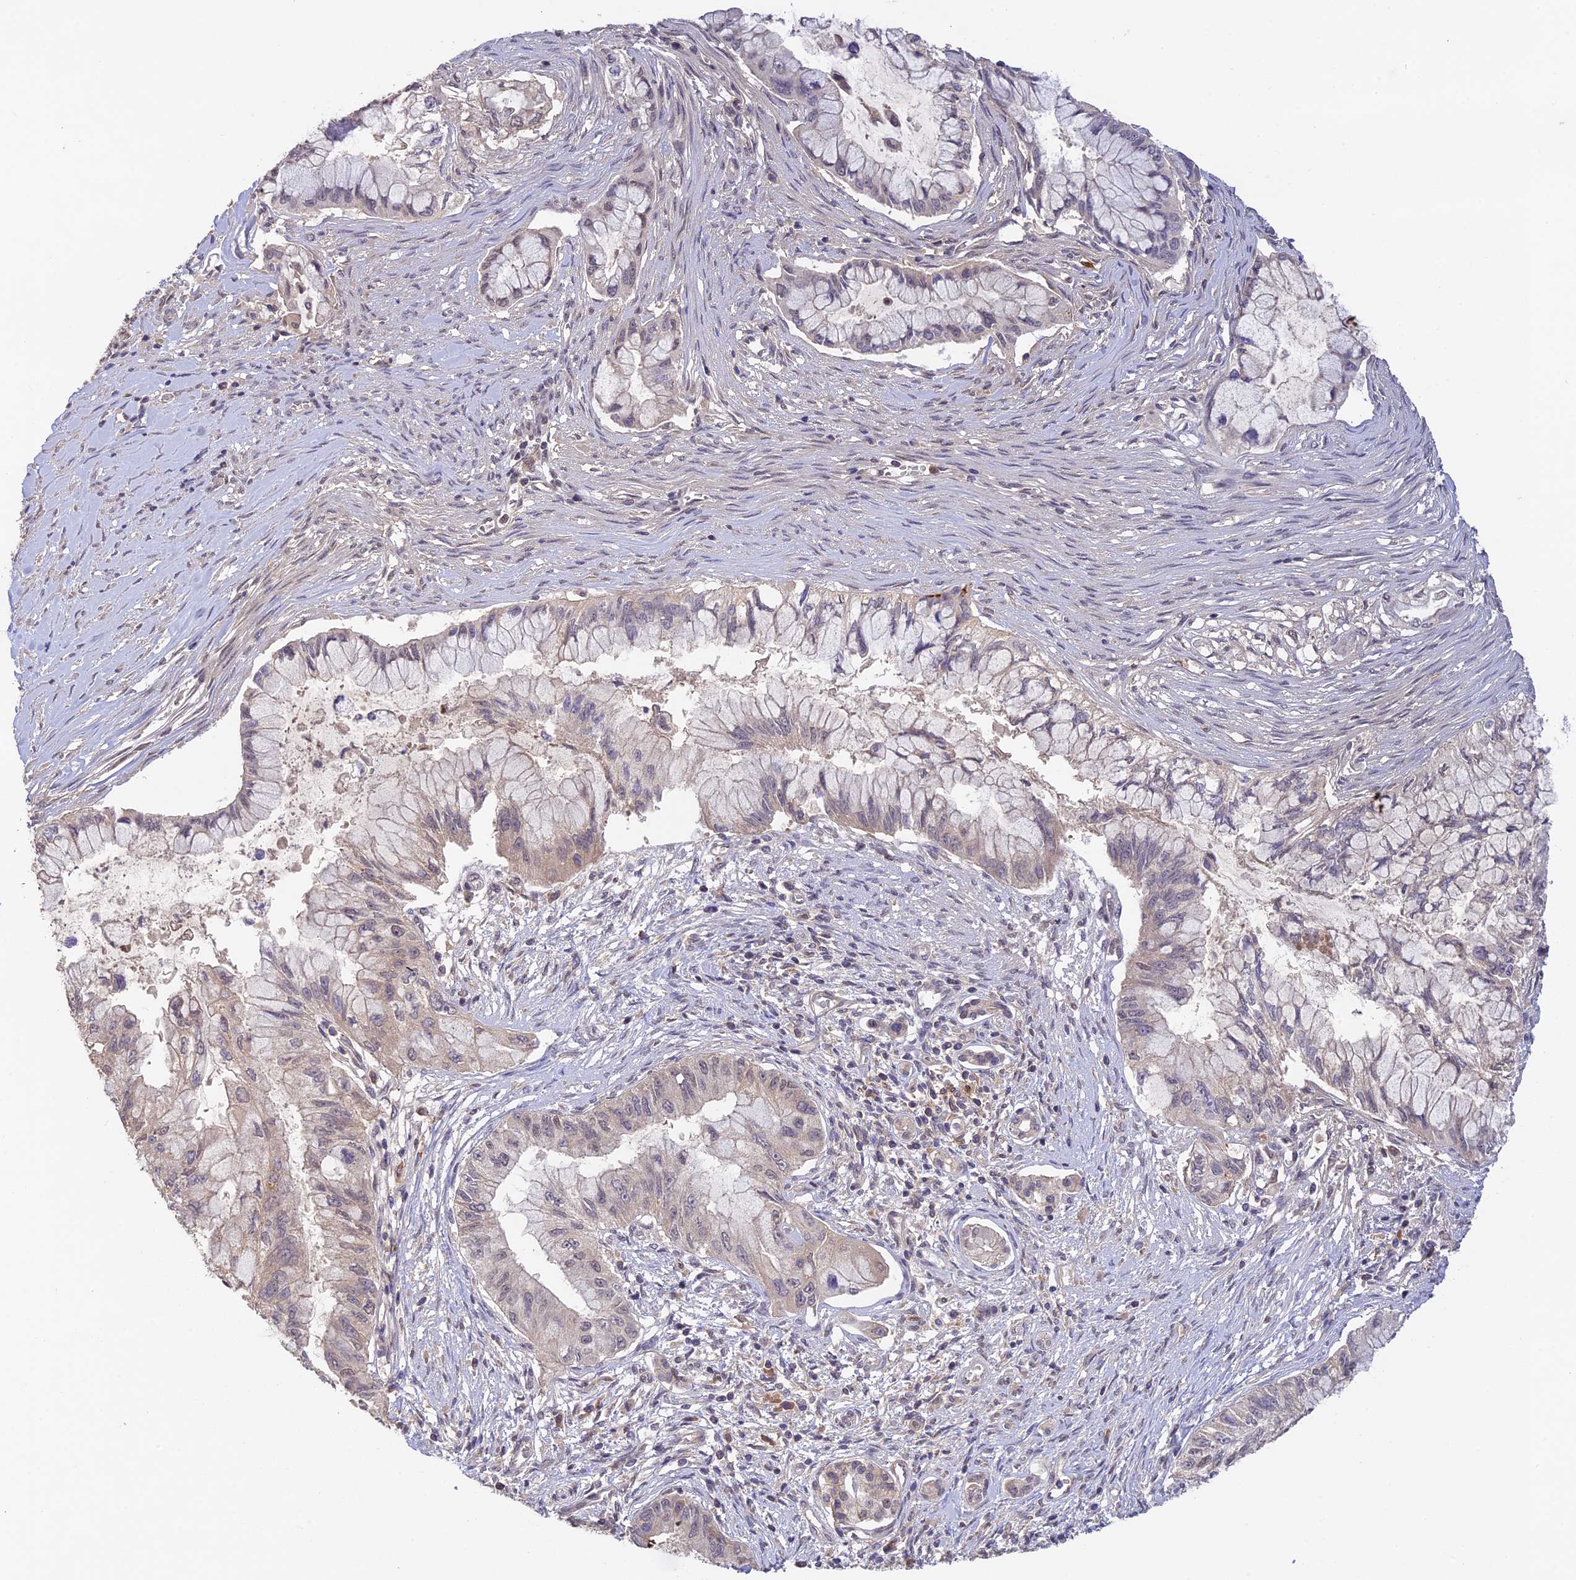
{"staining": {"intensity": "negative", "quantity": "none", "location": "none"}, "tissue": "pancreatic cancer", "cell_type": "Tumor cells", "image_type": "cancer", "snomed": [{"axis": "morphology", "description": "Adenocarcinoma, NOS"}, {"axis": "topography", "description": "Pancreas"}], "caption": "DAB immunohistochemical staining of human pancreatic adenocarcinoma exhibits no significant positivity in tumor cells.", "gene": "ZNF436", "patient": {"sex": "male", "age": 48}}